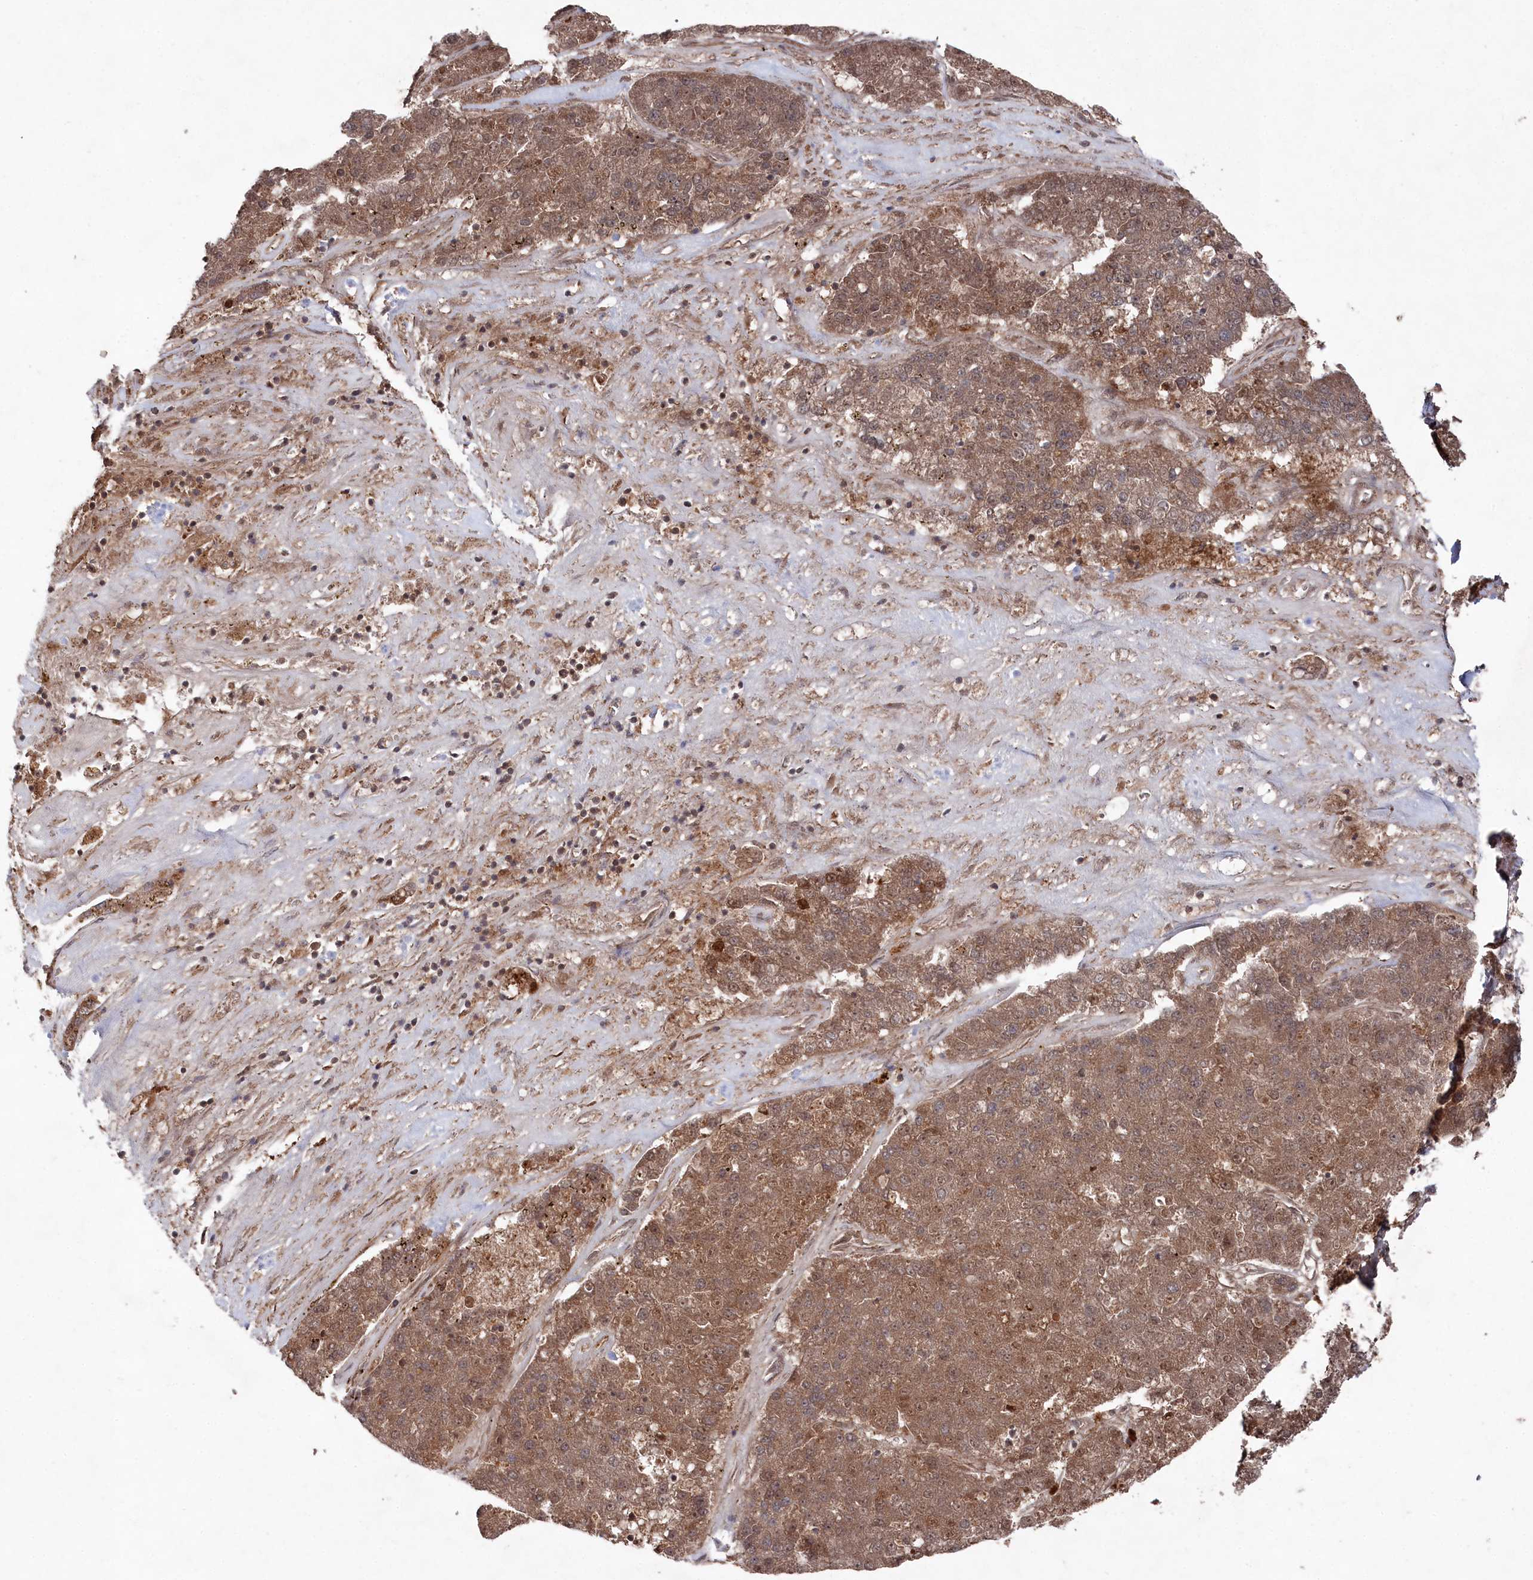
{"staining": {"intensity": "moderate", "quantity": ">75%", "location": "cytoplasmic/membranous,nuclear"}, "tissue": "pancreatic cancer", "cell_type": "Tumor cells", "image_type": "cancer", "snomed": [{"axis": "morphology", "description": "Adenocarcinoma, NOS"}, {"axis": "topography", "description": "Pancreas"}], "caption": "There is medium levels of moderate cytoplasmic/membranous and nuclear positivity in tumor cells of pancreatic adenocarcinoma, as demonstrated by immunohistochemical staining (brown color).", "gene": "BORCS7", "patient": {"sex": "male", "age": 50}}